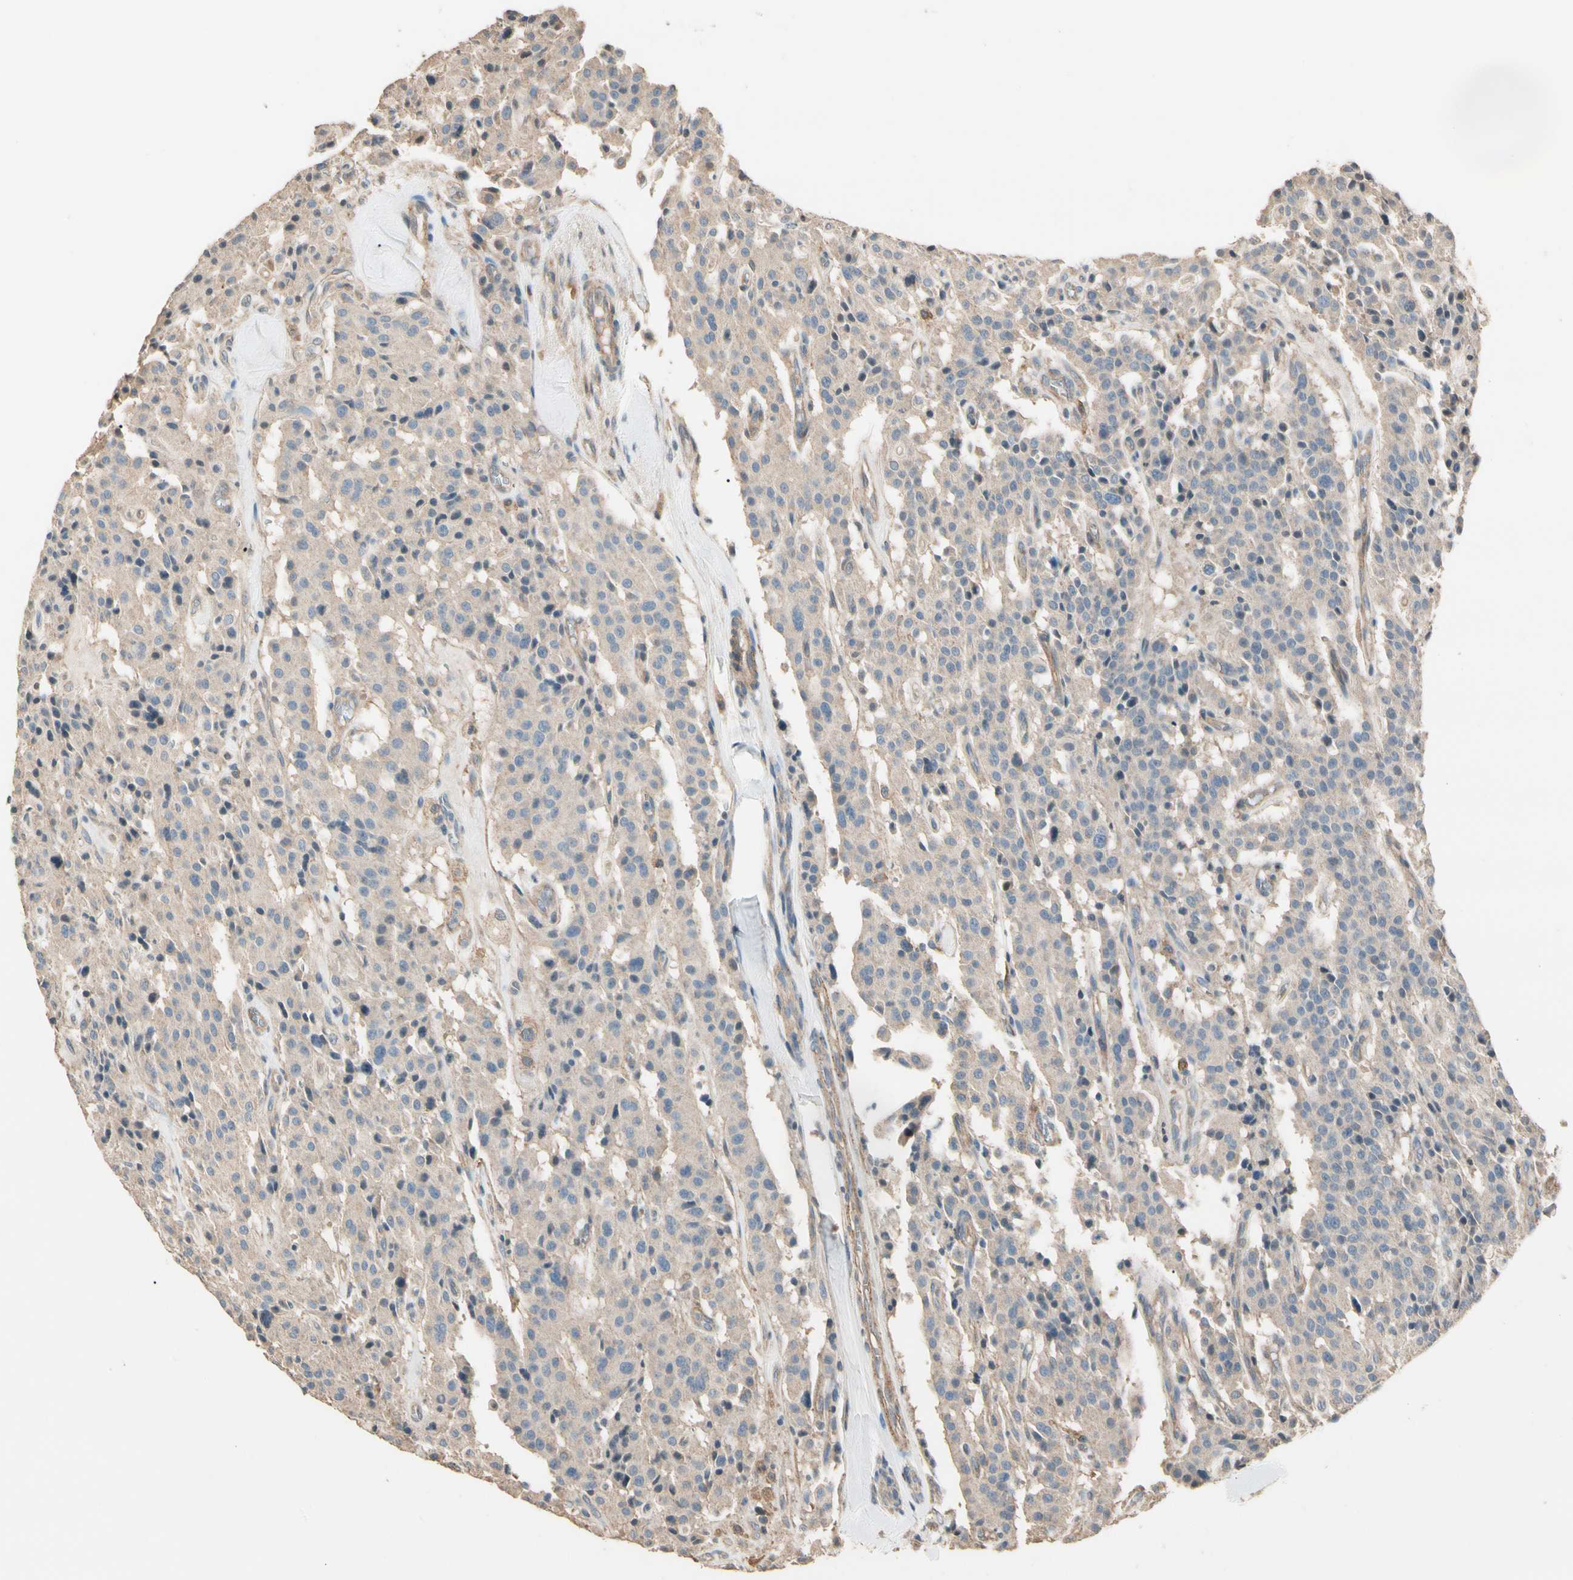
{"staining": {"intensity": "weak", "quantity": "25%-75%", "location": "cytoplasmic/membranous"}, "tissue": "carcinoid", "cell_type": "Tumor cells", "image_type": "cancer", "snomed": [{"axis": "morphology", "description": "Carcinoid, malignant, NOS"}, {"axis": "topography", "description": "Lung"}], "caption": "This is a histology image of immunohistochemistry (IHC) staining of carcinoid, which shows weak expression in the cytoplasmic/membranous of tumor cells.", "gene": "CDH6", "patient": {"sex": "male", "age": 30}}